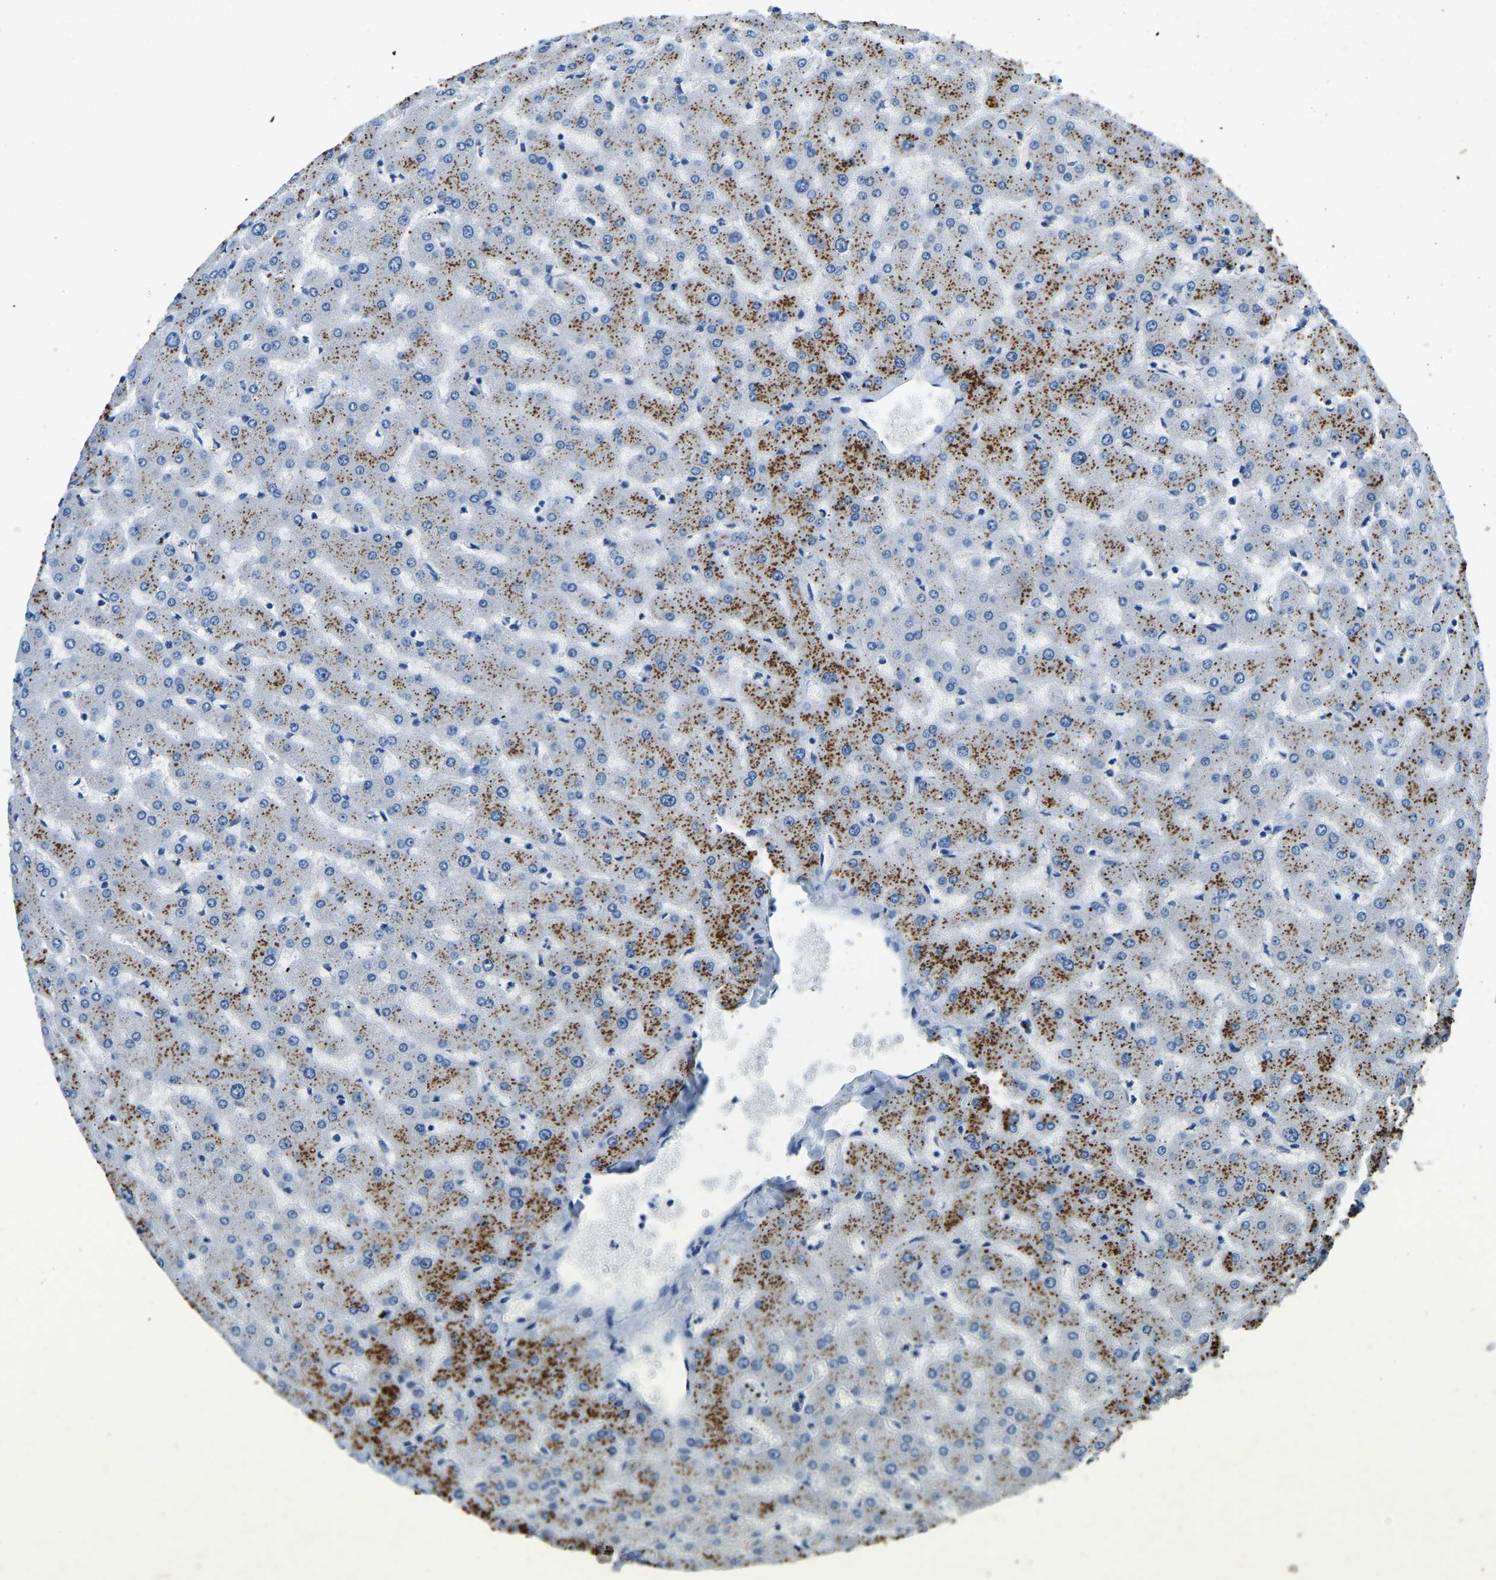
{"staining": {"intensity": "negative", "quantity": "none", "location": "none"}, "tissue": "liver", "cell_type": "Cholangiocytes", "image_type": "normal", "snomed": [{"axis": "morphology", "description": "Normal tissue, NOS"}, {"axis": "topography", "description": "Liver"}], "caption": "The IHC image has no significant expression in cholangiocytes of liver.", "gene": "UBN2", "patient": {"sex": "female", "age": 63}}